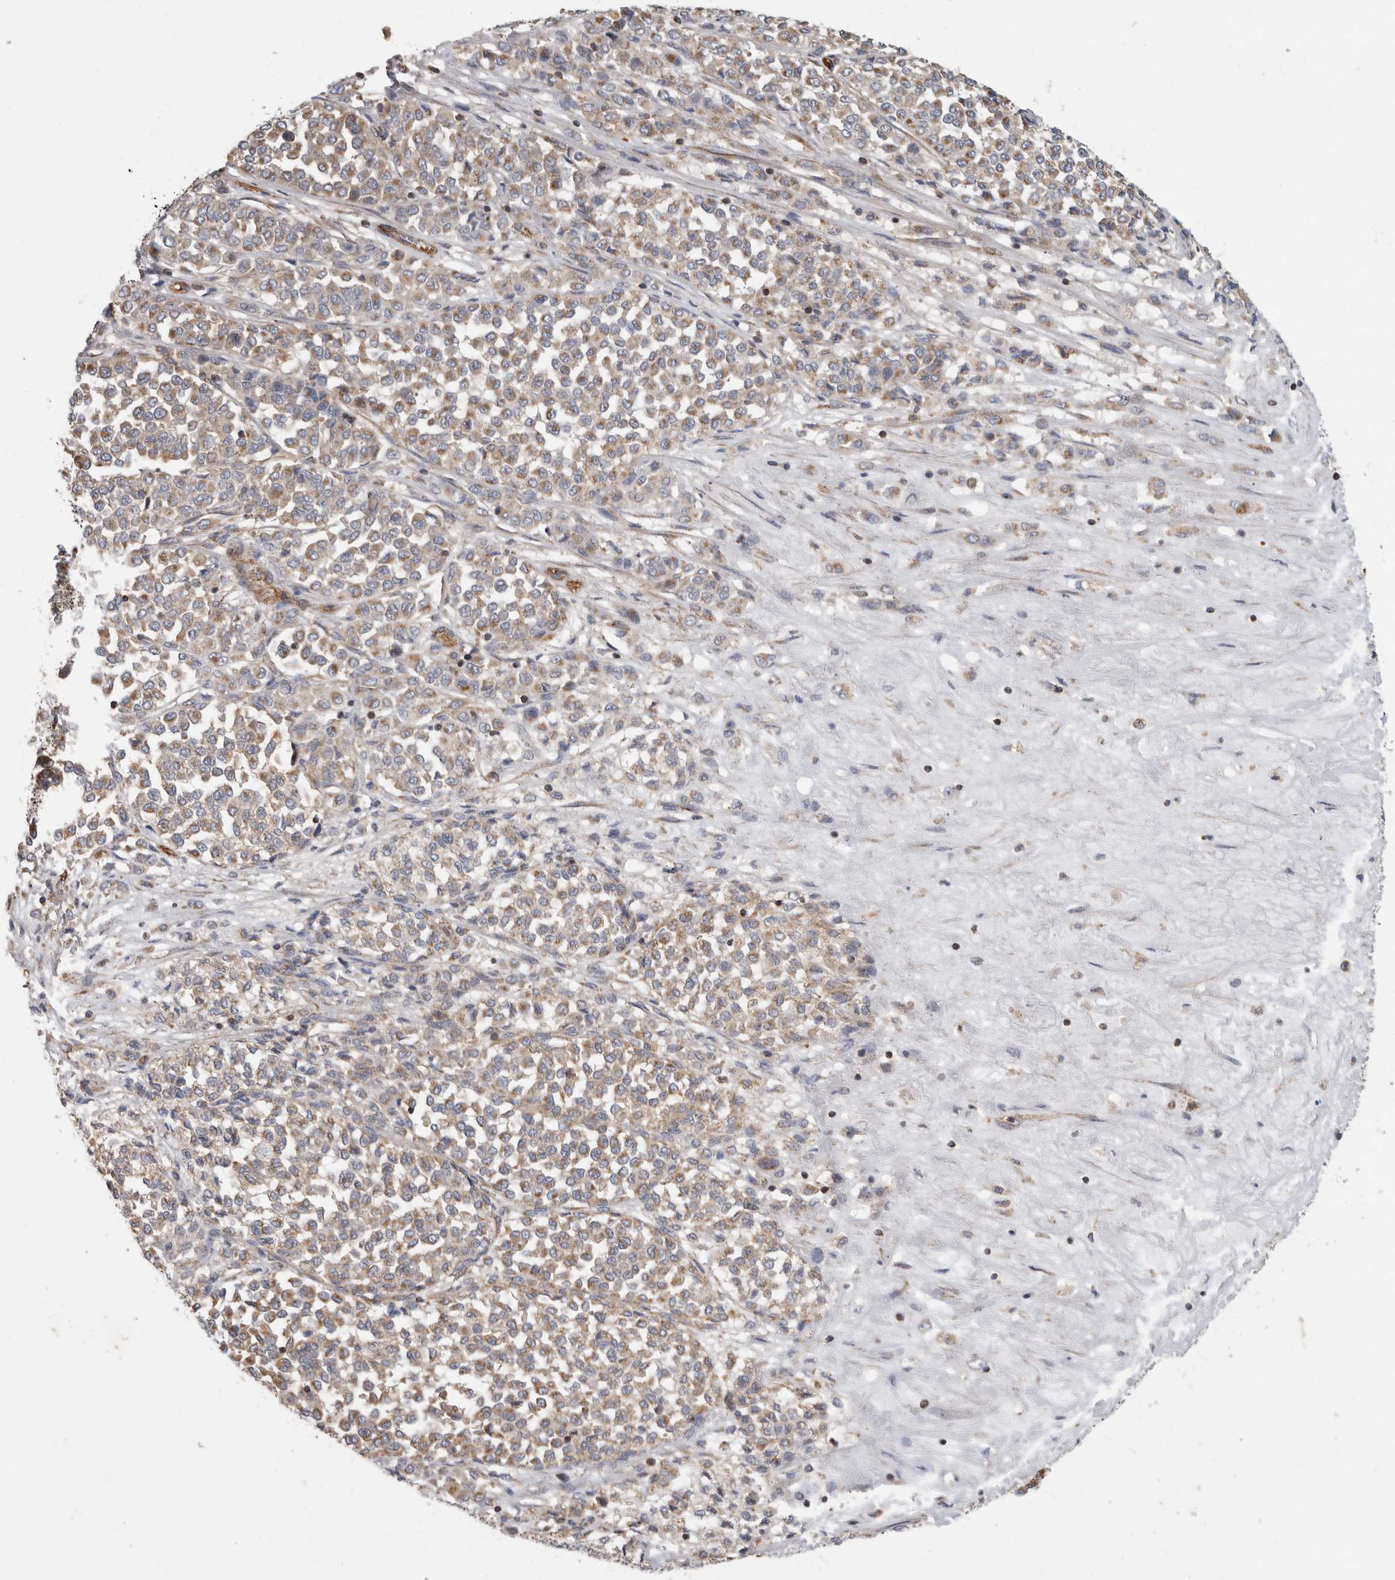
{"staining": {"intensity": "weak", "quantity": "25%-75%", "location": "cytoplasmic/membranous"}, "tissue": "melanoma", "cell_type": "Tumor cells", "image_type": "cancer", "snomed": [{"axis": "morphology", "description": "Malignant melanoma, Metastatic site"}, {"axis": "topography", "description": "Pancreas"}], "caption": "An IHC micrograph of tumor tissue is shown. Protein staining in brown highlights weak cytoplasmic/membranous positivity in malignant melanoma (metastatic site) within tumor cells.", "gene": "SFXN2", "patient": {"sex": "female", "age": 30}}